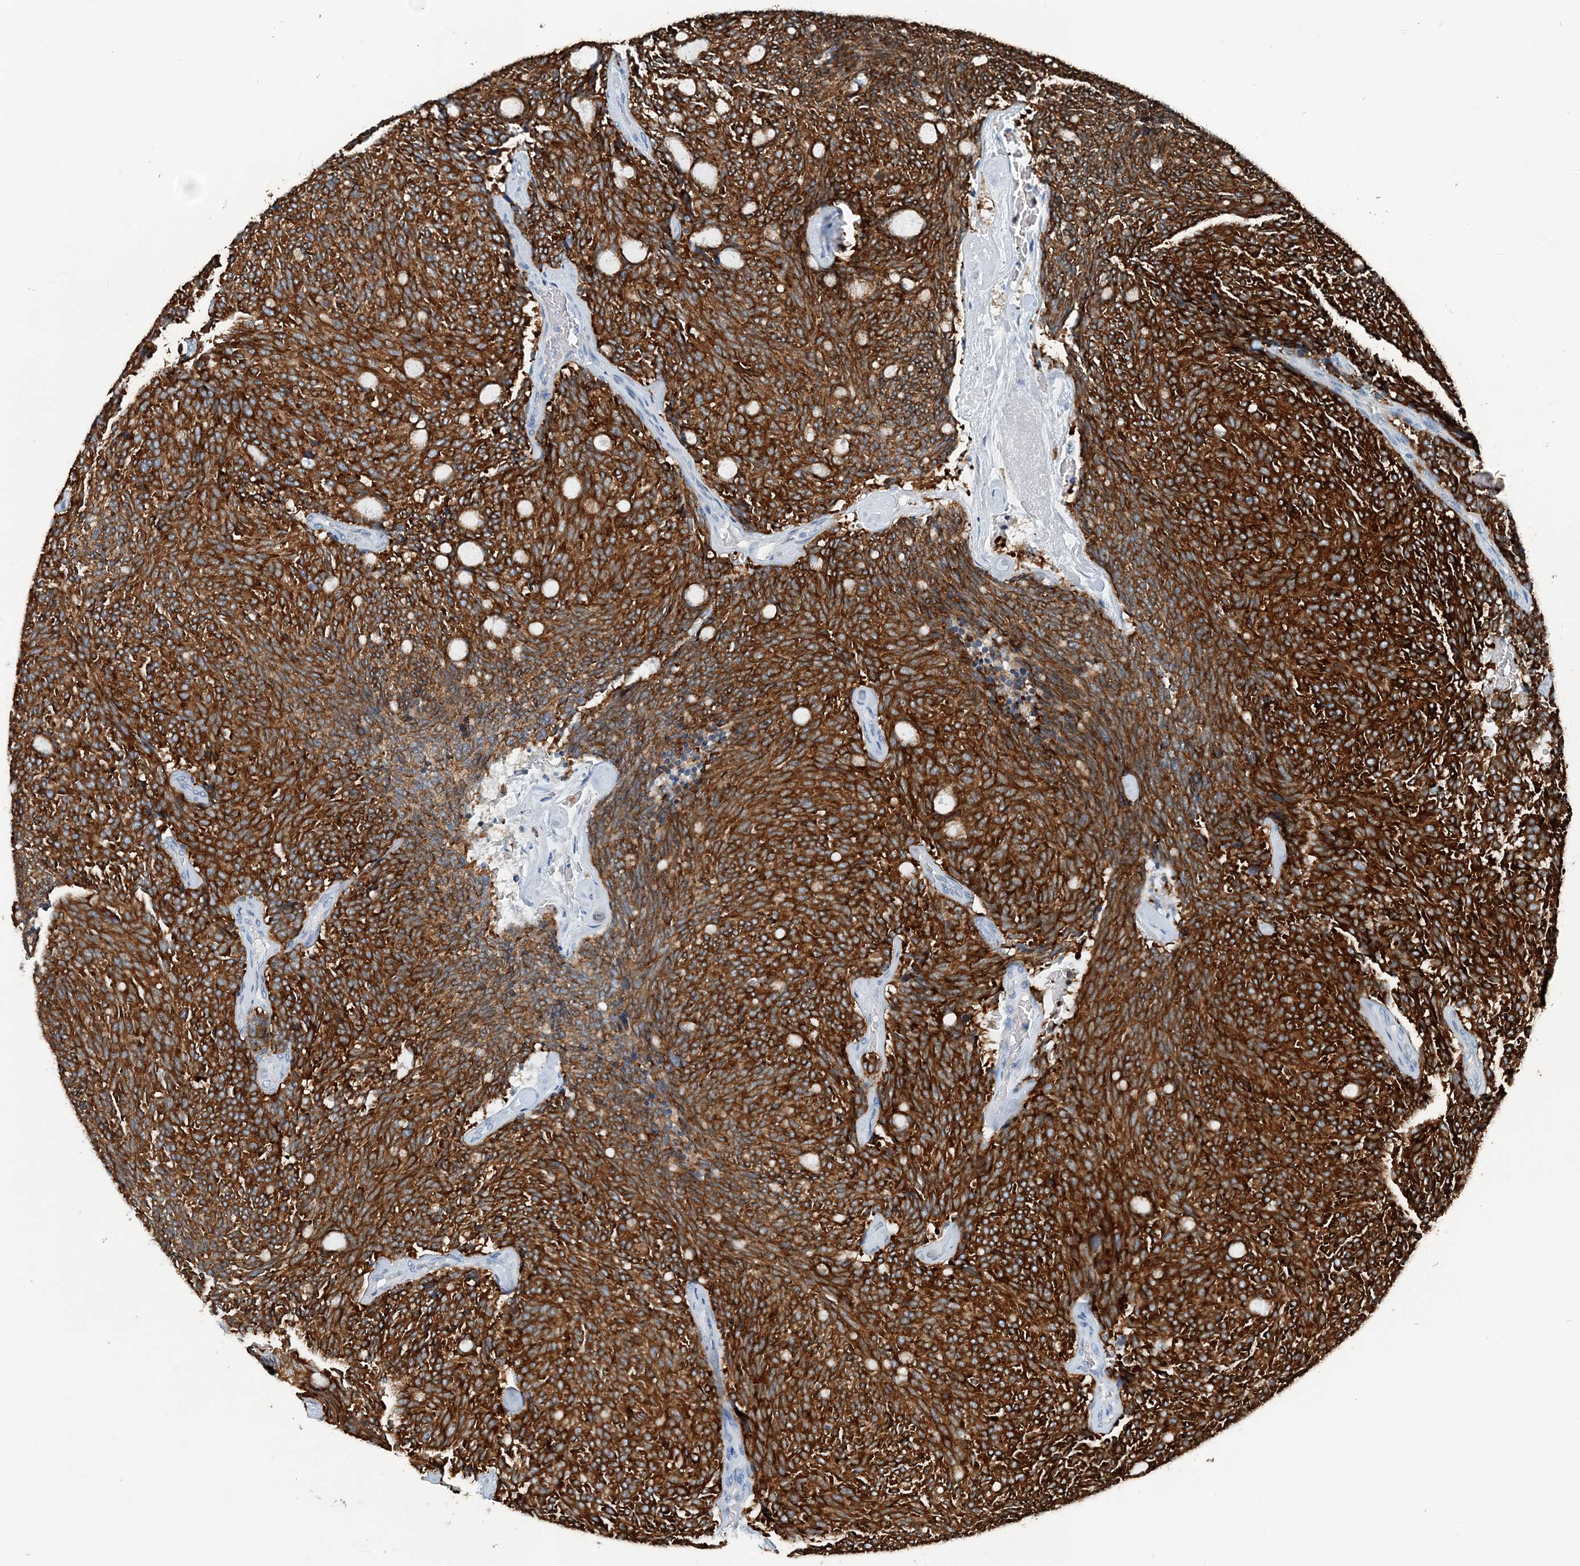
{"staining": {"intensity": "strong", "quantity": ">75%", "location": "cytoplasmic/membranous"}, "tissue": "carcinoid", "cell_type": "Tumor cells", "image_type": "cancer", "snomed": [{"axis": "morphology", "description": "Carcinoid, malignant, NOS"}, {"axis": "topography", "description": "Pancreas"}], "caption": "Carcinoid stained with a protein marker exhibits strong staining in tumor cells.", "gene": "EEF1A2", "patient": {"sex": "female", "age": 54}}